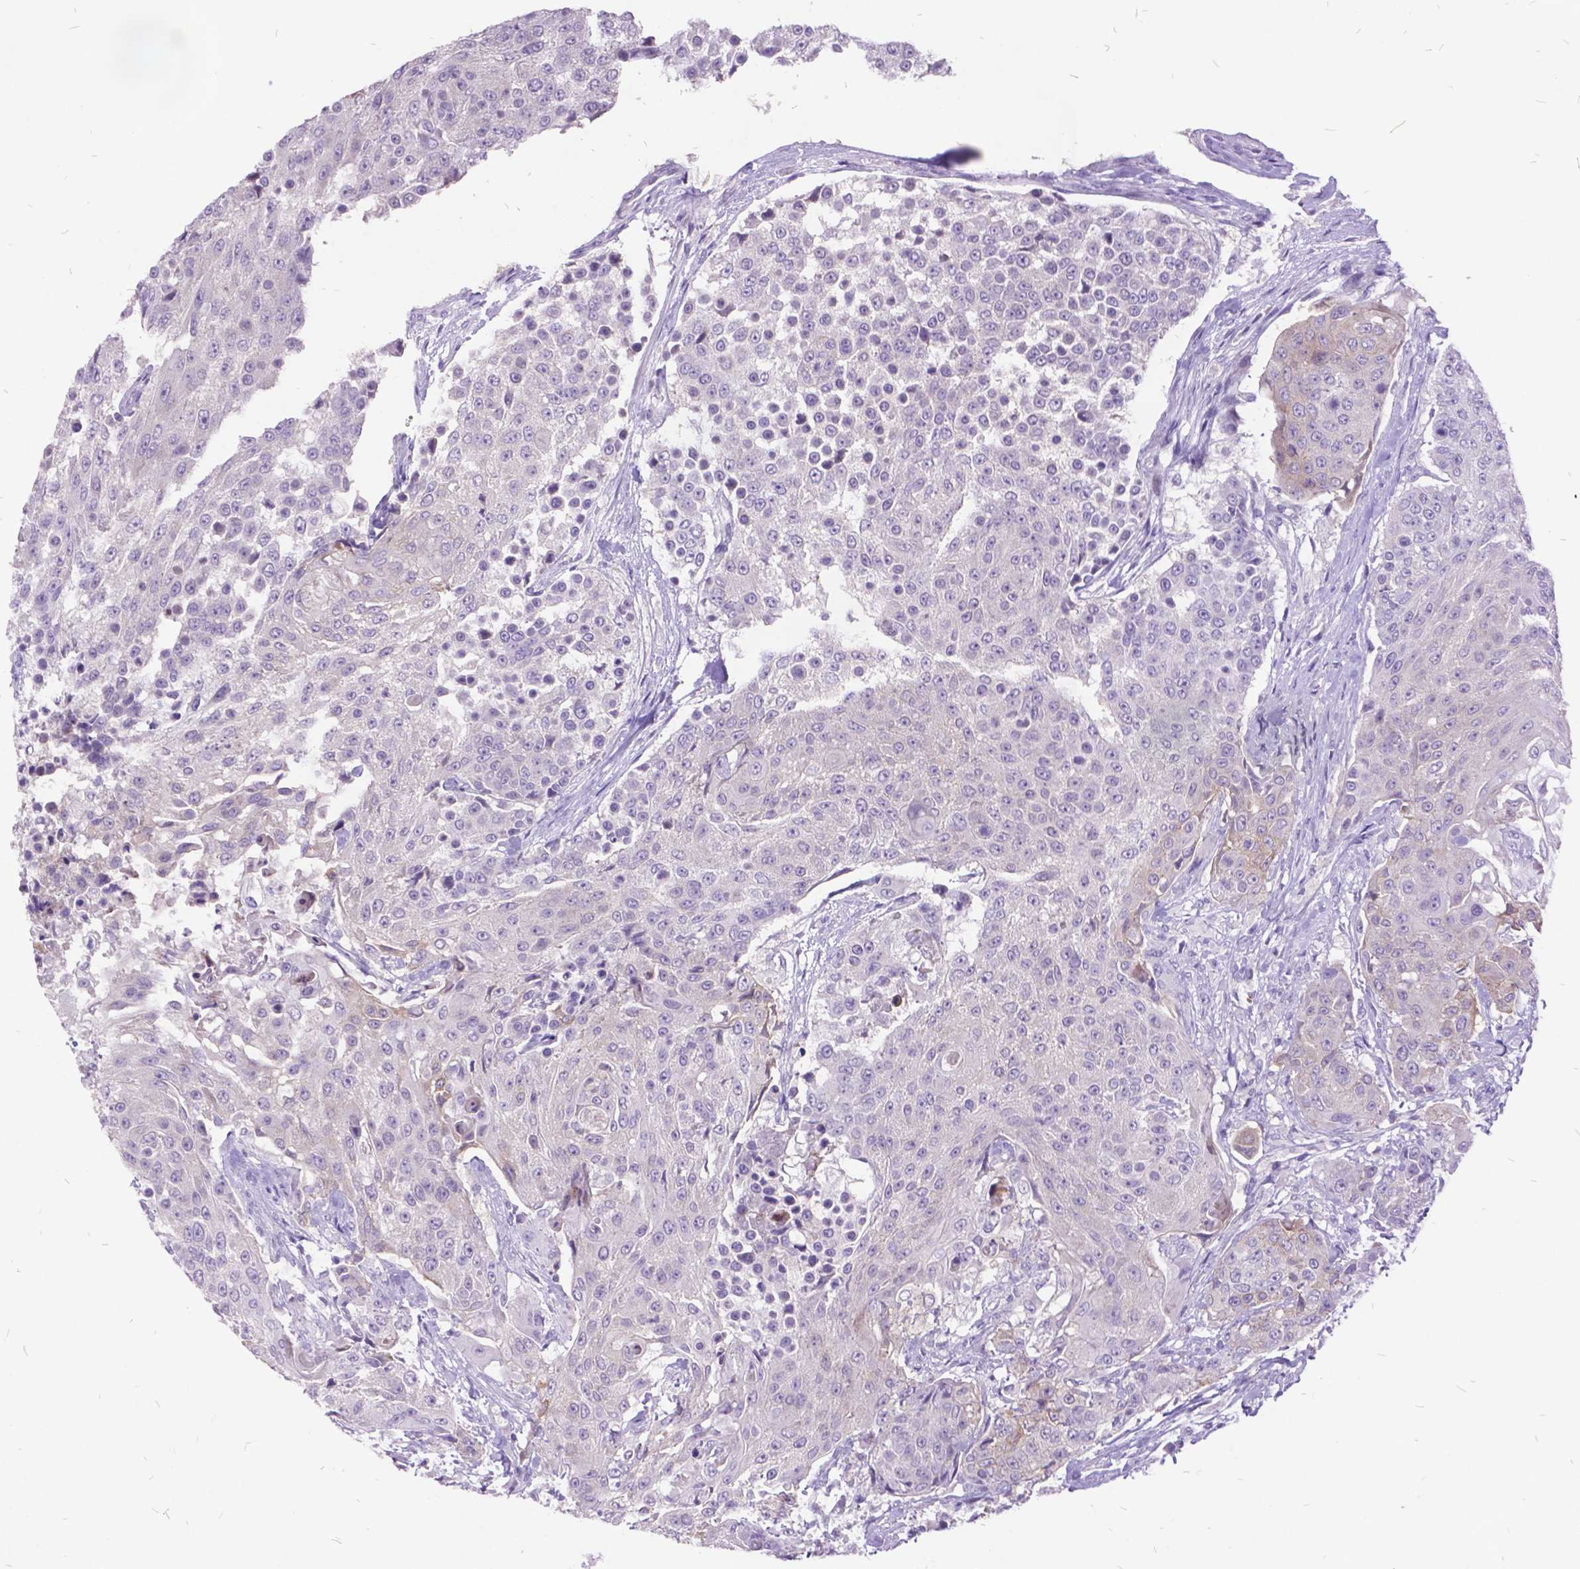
{"staining": {"intensity": "negative", "quantity": "none", "location": "none"}, "tissue": "urothelial cancer", "cell_type": "Tumor cells", "image_type": "cancer", "snomed": [{"axis": "morphology", "description": "Urothelial carcinoma, High grade"}, {"axis": "topography", "description": "Urinary bladder"}], "caption": "Protein analysis of high-grade urothelial carcinoma shows no significant expression in tumor cells.", "gene": "ITGB6", "patient": {"sex": "female", "age": 63}}